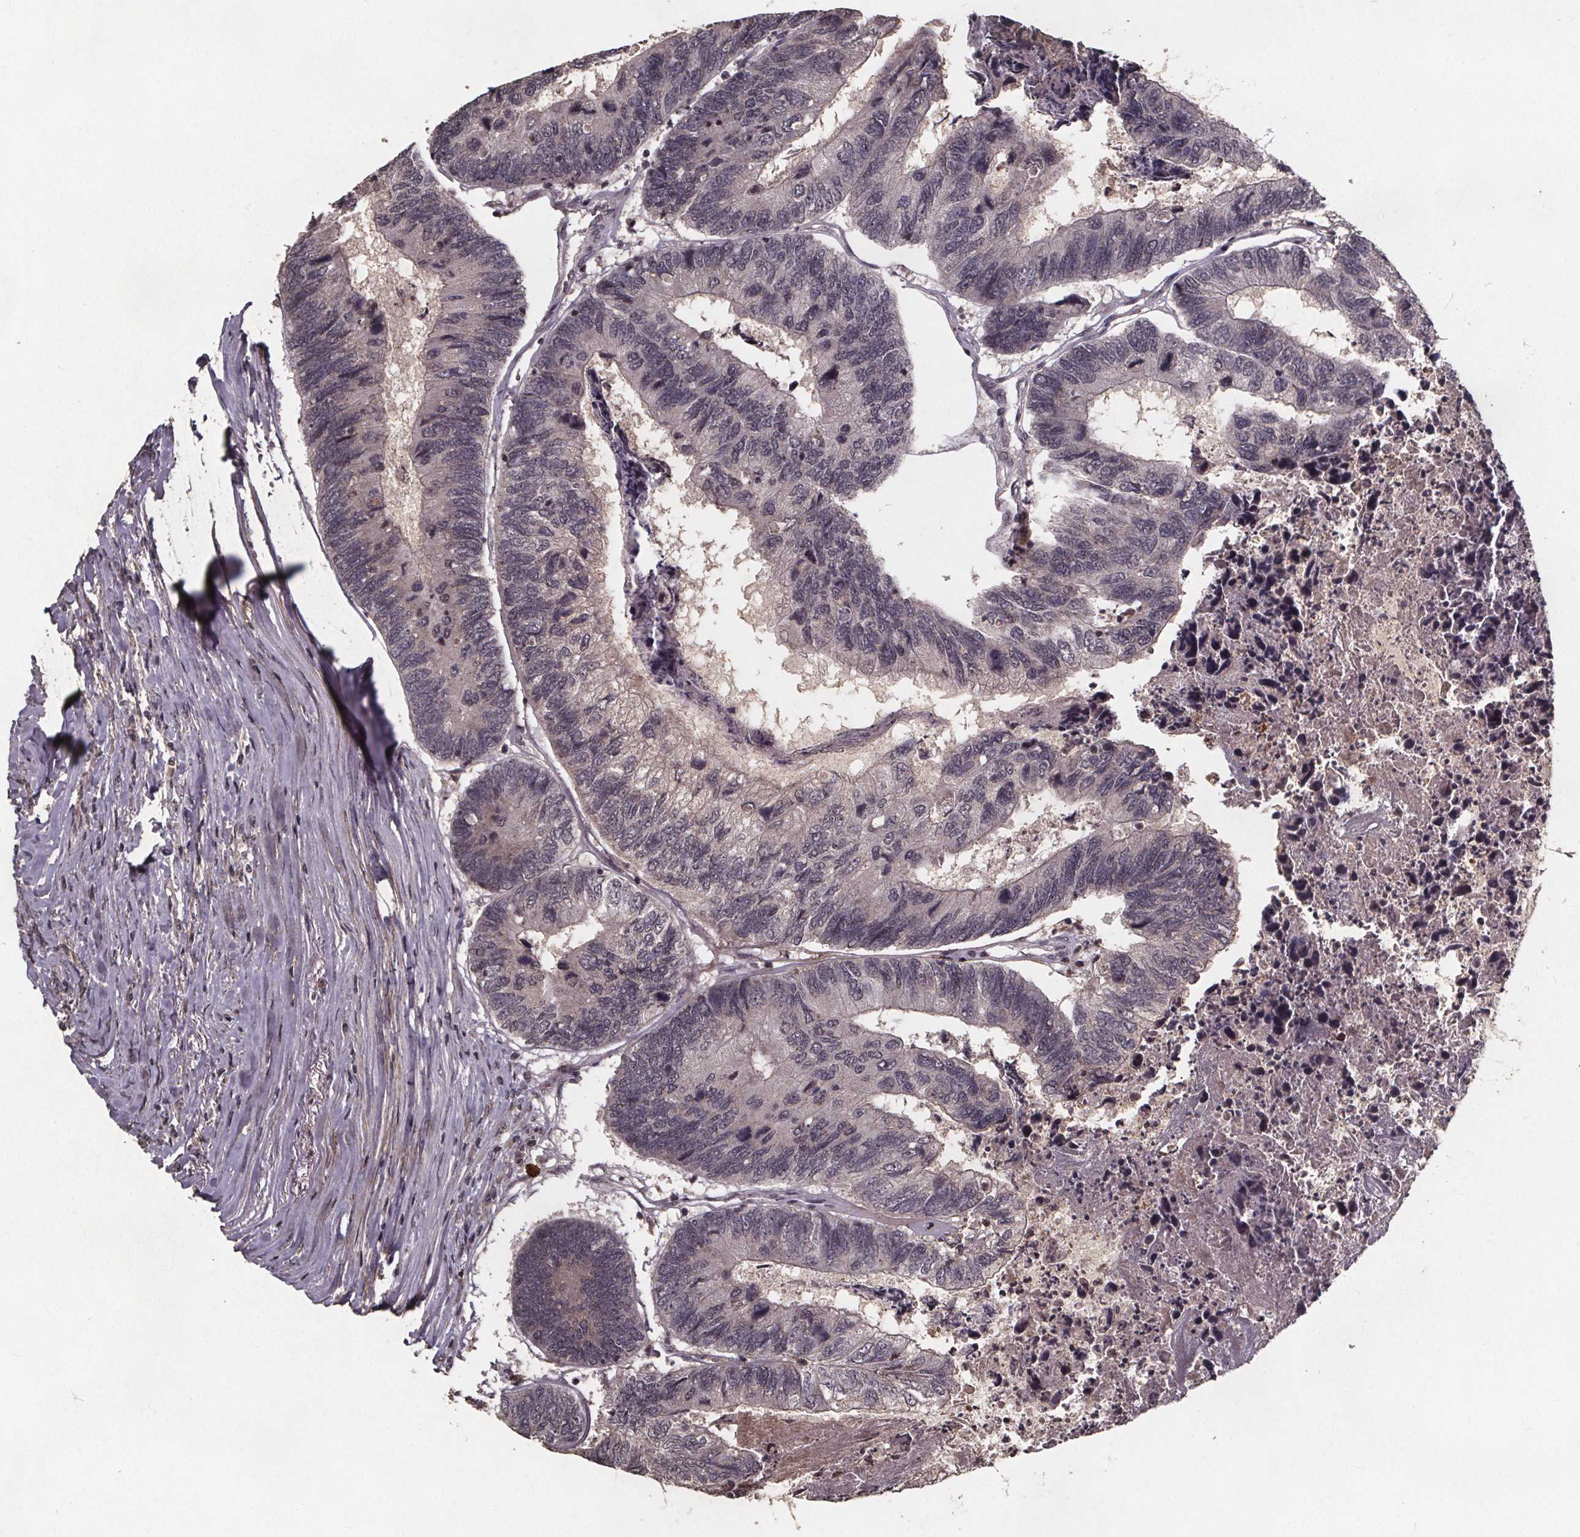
{"staining": {"intensity": "weak", "quantity": "<25%", "location": "cytoplasmic/membranous"}, "tissue": "colorectal cancer", "cell_type": "Tumor cells", "image_type": "cancer", "snomed": [{"axis": "morphology", "description": "Adenocarcinoma, NOS"}, {"axis": "topography", "description": "Colon"}], "caption": "Photomicrograph shows no protein staining in tumor cells of colorectal adenocarcinoma tissue. (IHC, brightfield microscopy, high magnification).", "gene": "GPX3", "patient": {"sex": "female", "age": 67}}